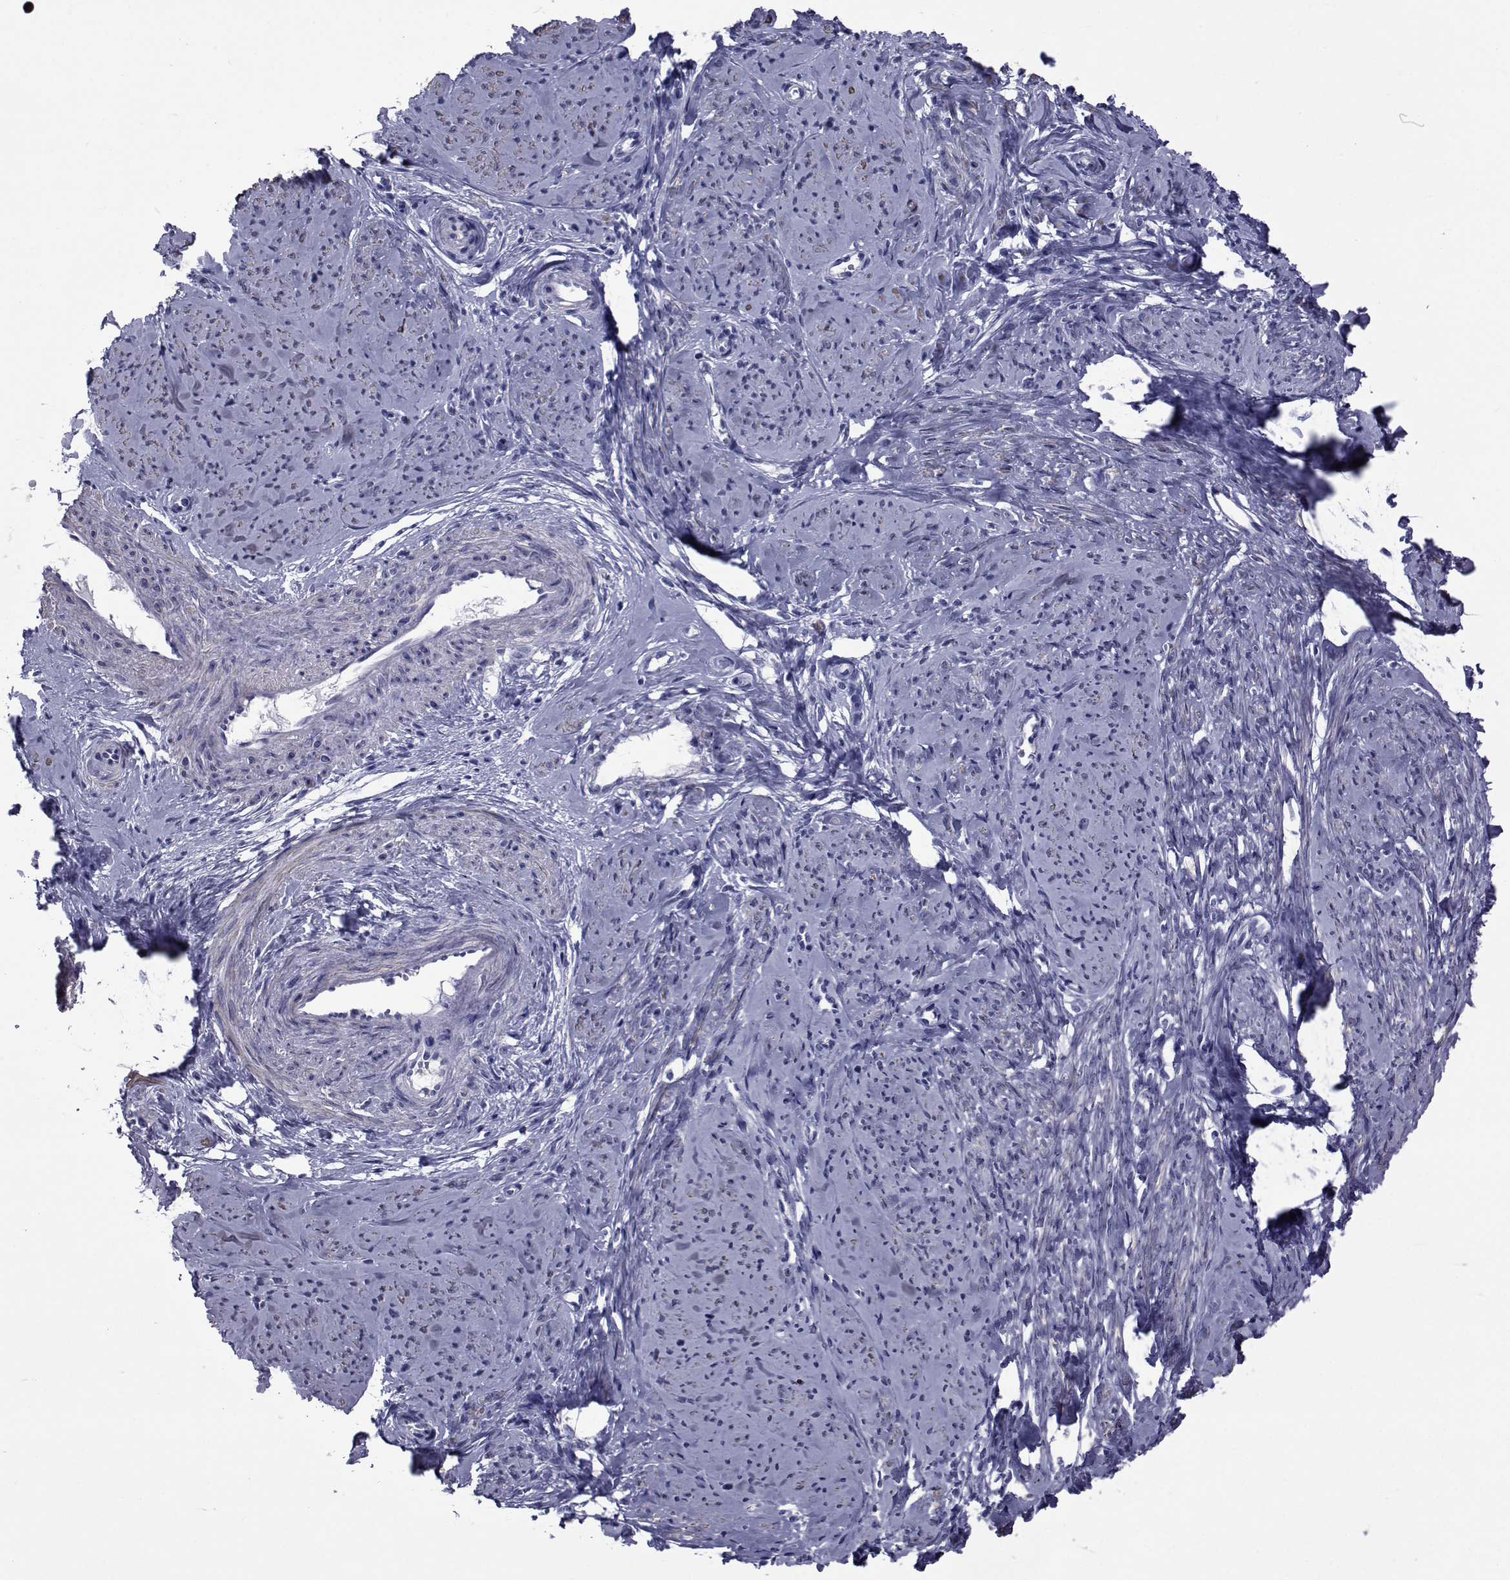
{"staining": {"intensity": "weak", "quantity": "<25%", "location": "cytoplasmic/membranous"}, "tissue": "smooth muscle", "cell_type": "Smooth muscle cells", "image_type": "normal", "snomed": [{"axis": "morphology", "description": "Normal tissue, NOS"}, {"axis": "topography", "description": "Smooth muscle"}], "caption": "Micrograph shows no protein staining in smooth muscle cells of normal smooth muscle.", "gene": "GKAP1", "patient": {"sex": "female", "age": 48}}